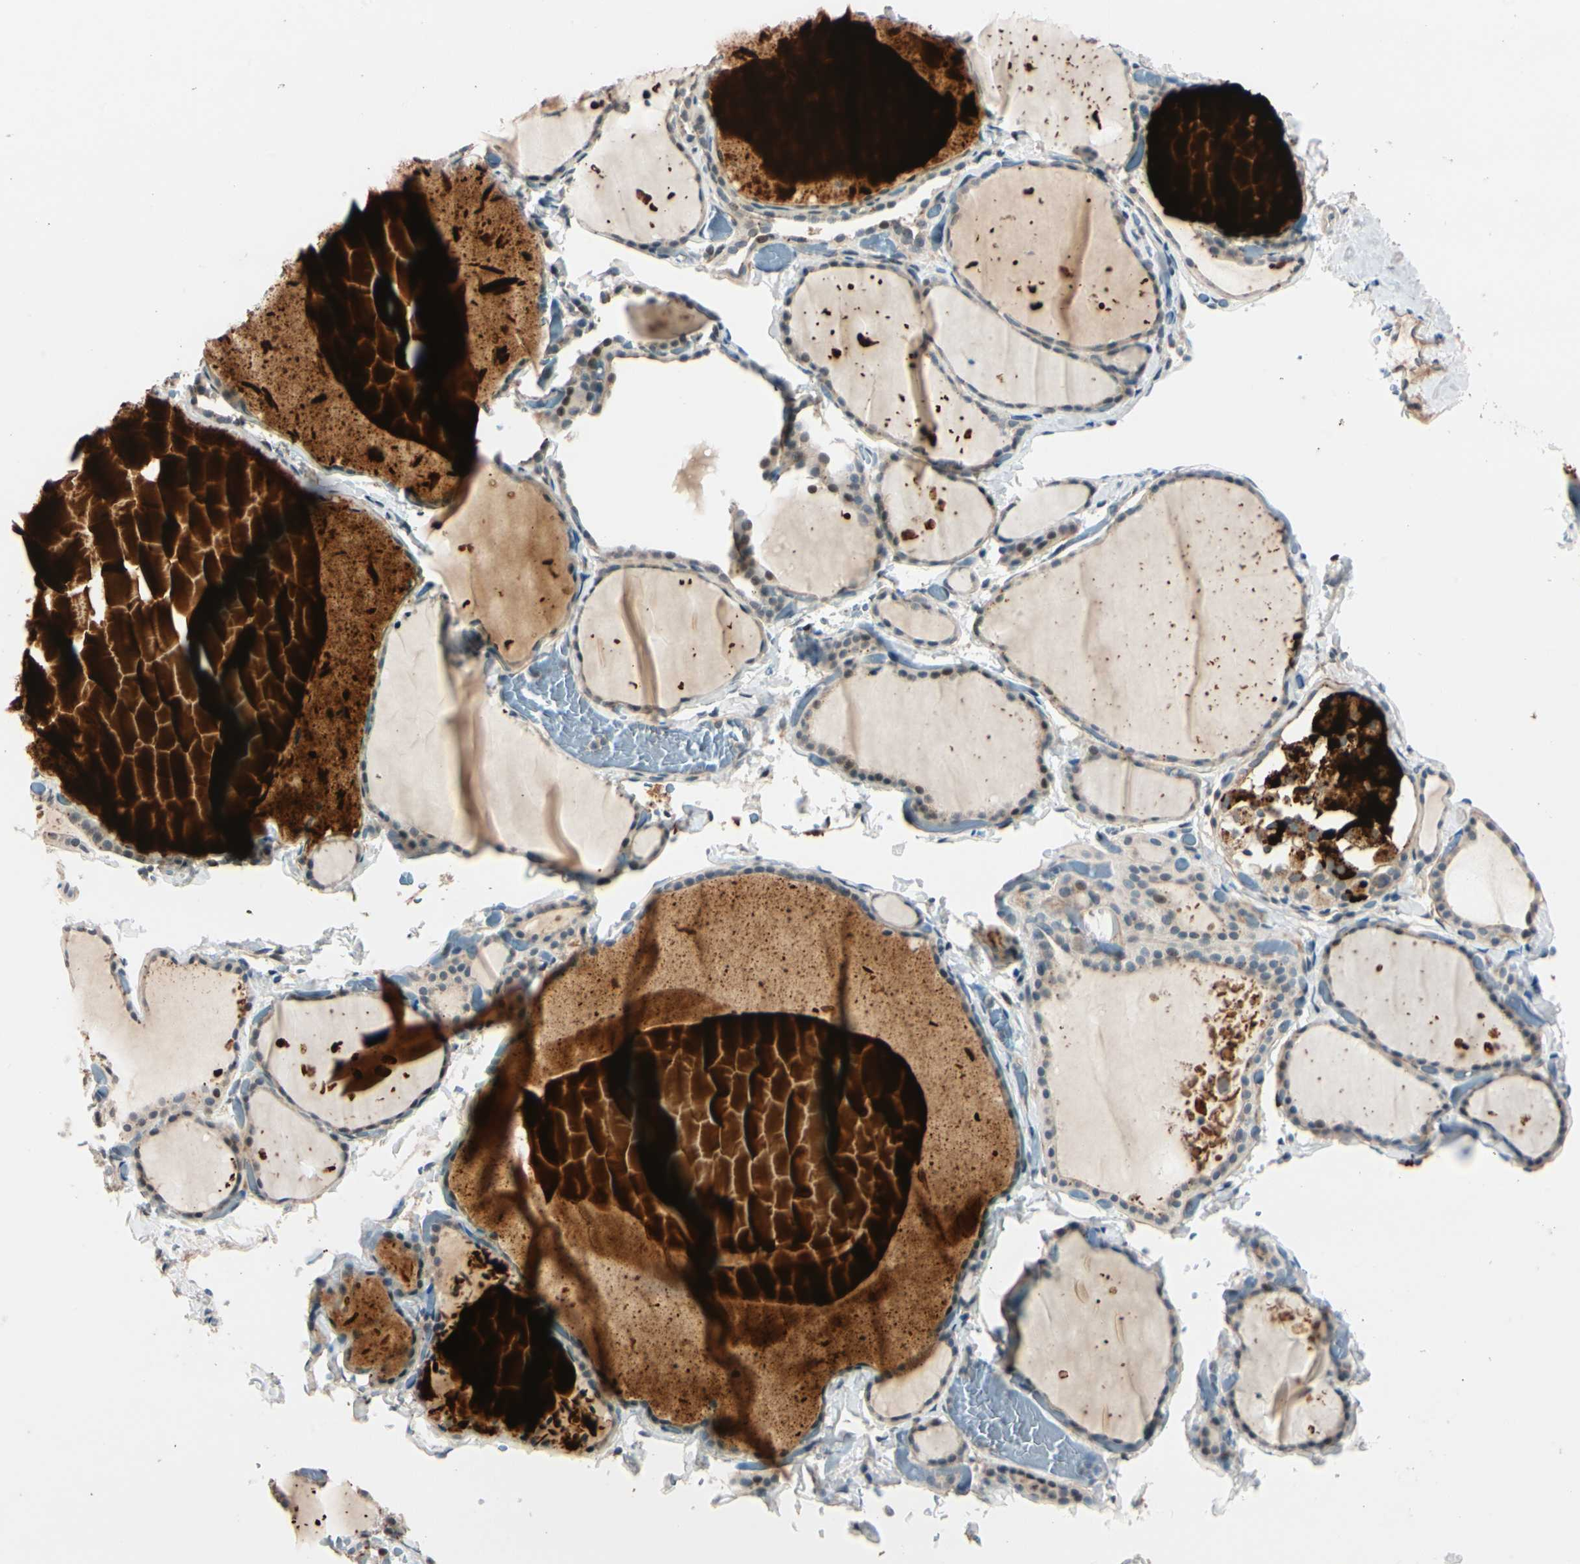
{"staining": {"intensity": "weak", "quantity": "25%-75%", "location": "cytoplasmic/membranous"}, "tissue": "thyroid gland", "cell_type": "Glandular cells", "image_type": "normal", "snomed": [{"axis": "morphology", "description": "Normal tissue, NOS"}, {"axis": "topography", "description": "Thyroid gland"}], "caption": "Protein expression analysis of benign human thyroid gland reveals weak cytoplasmic/membranous positivity in about 25%-75% of glandular cells.", "gene": "ACSL5", "patient": {"sex": "female", "age": 22}}